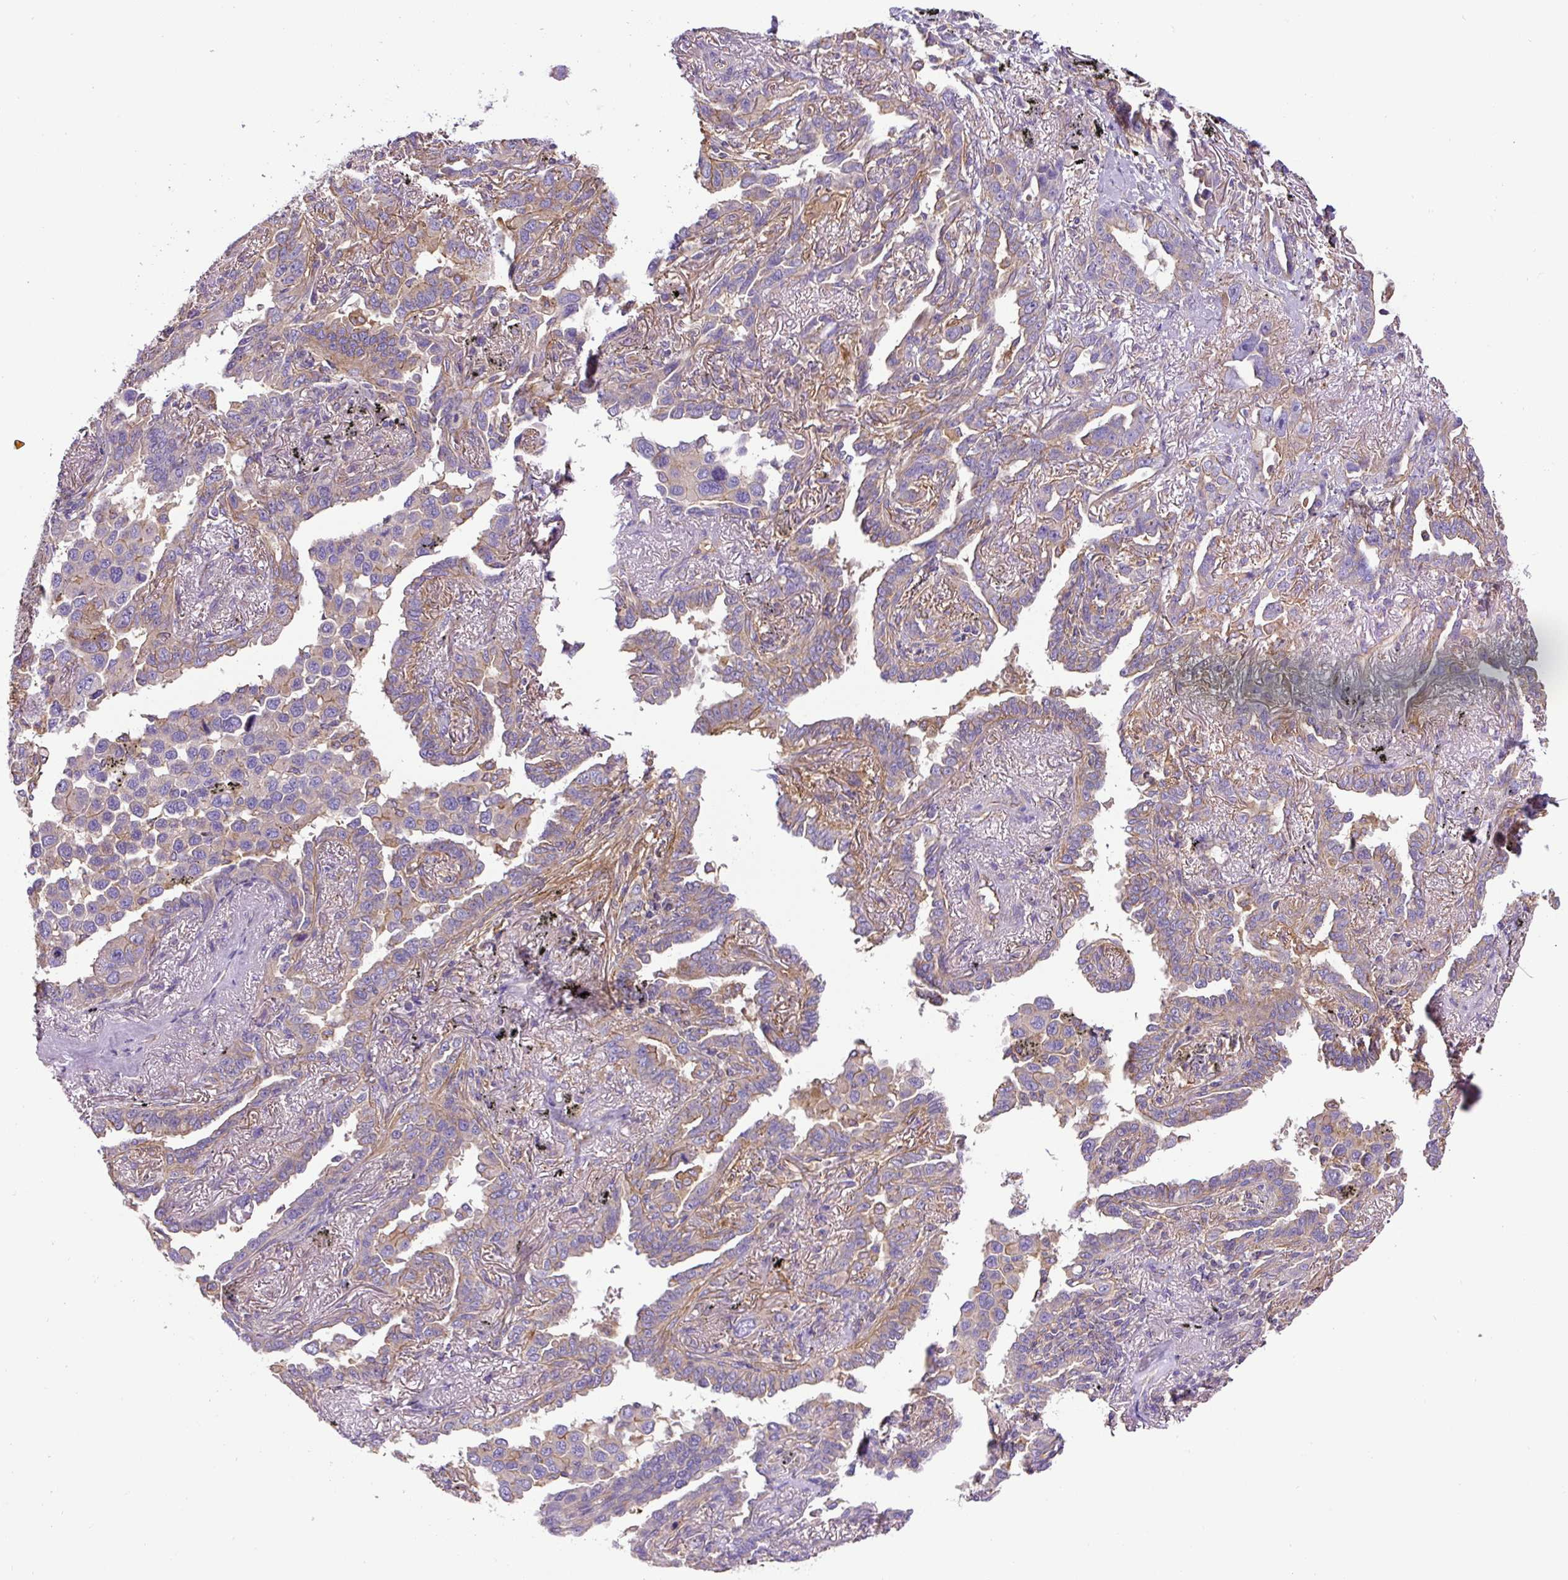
{"staining": {"intensity": "weak", "quantity": "<25%", "location": "cytoplasmic/membranous"}, "tissue": "lung cancer", "cell_type": "Tumor cells", "image_type": "cancer", "snomed": [{"axis": "morphology", "description": "Adenocarcinoma, NOS"}, {"axis": "topography", "description": "Lung"}], "caption": "High magnification brightfield microscopy of lung adenocarcinoma stained with DAB (3,3'-diaminobenzidine) (brown) and counterstained with hematoxylin (blue): tumor cells show no significant staining.", "gene": "DCTN1", "patient": {"sex": "male", "age": 67}}